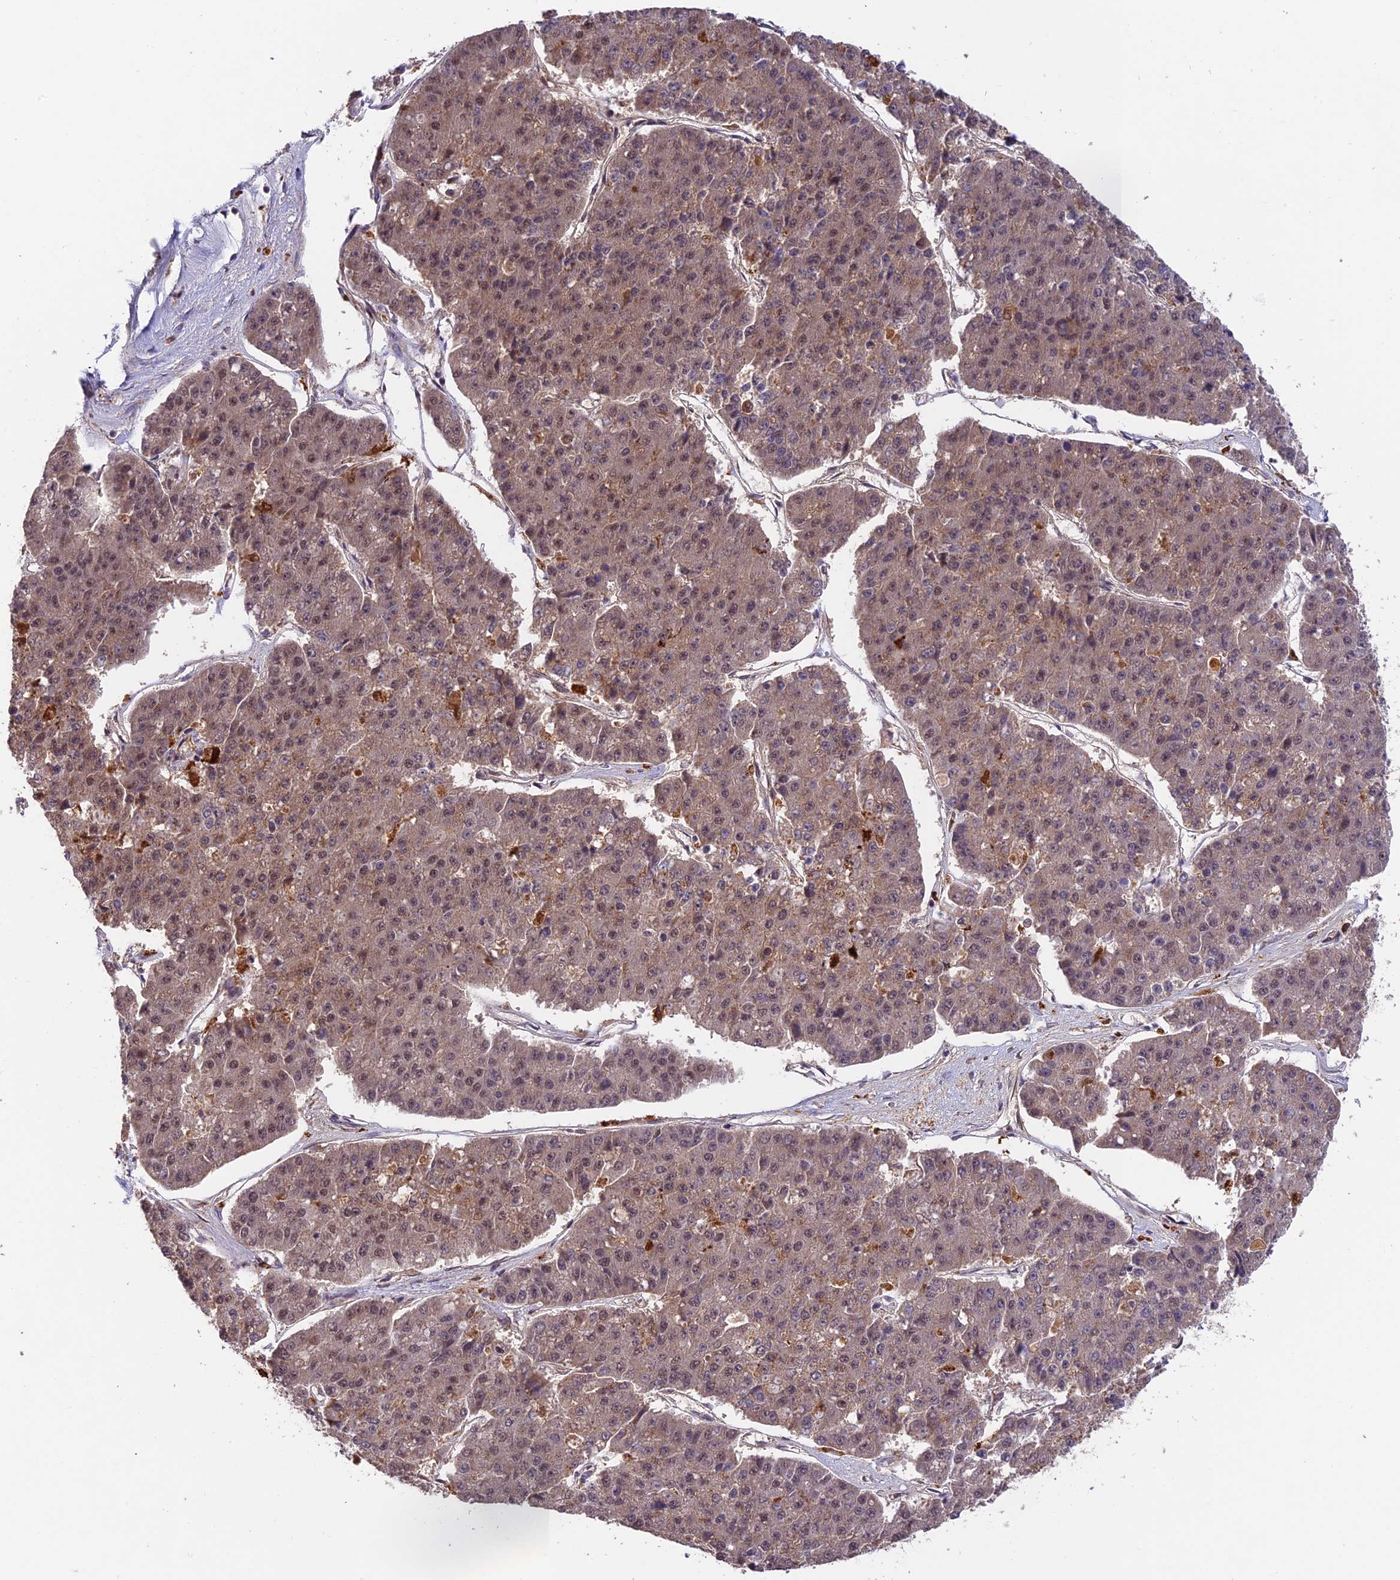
{"staining": {"intensity": "moderate", "quantity": "25%-75%", "location": "cytoplasmic/membranous,nuclear"}, "tissue": "pancreatic cancer", "cell_type": "Tumor cells", "image_type": "cancer", "snomed": [{"axis": "morphology", "description": "Adenocarcinoma, NOS"}, {"axis": "topography", "description": "Pancreas"}], "caption": "Moderate cytoplasmic/membranous and nuclear protein positivity is identified in approximately 25%-75% of tumor cells in pancreatic adenocarcinoma. (Brightfield microscopy of DAB IHC at high magnification).", "gene": "MNS1", "patient": {"sex": "male", "age": 50}}